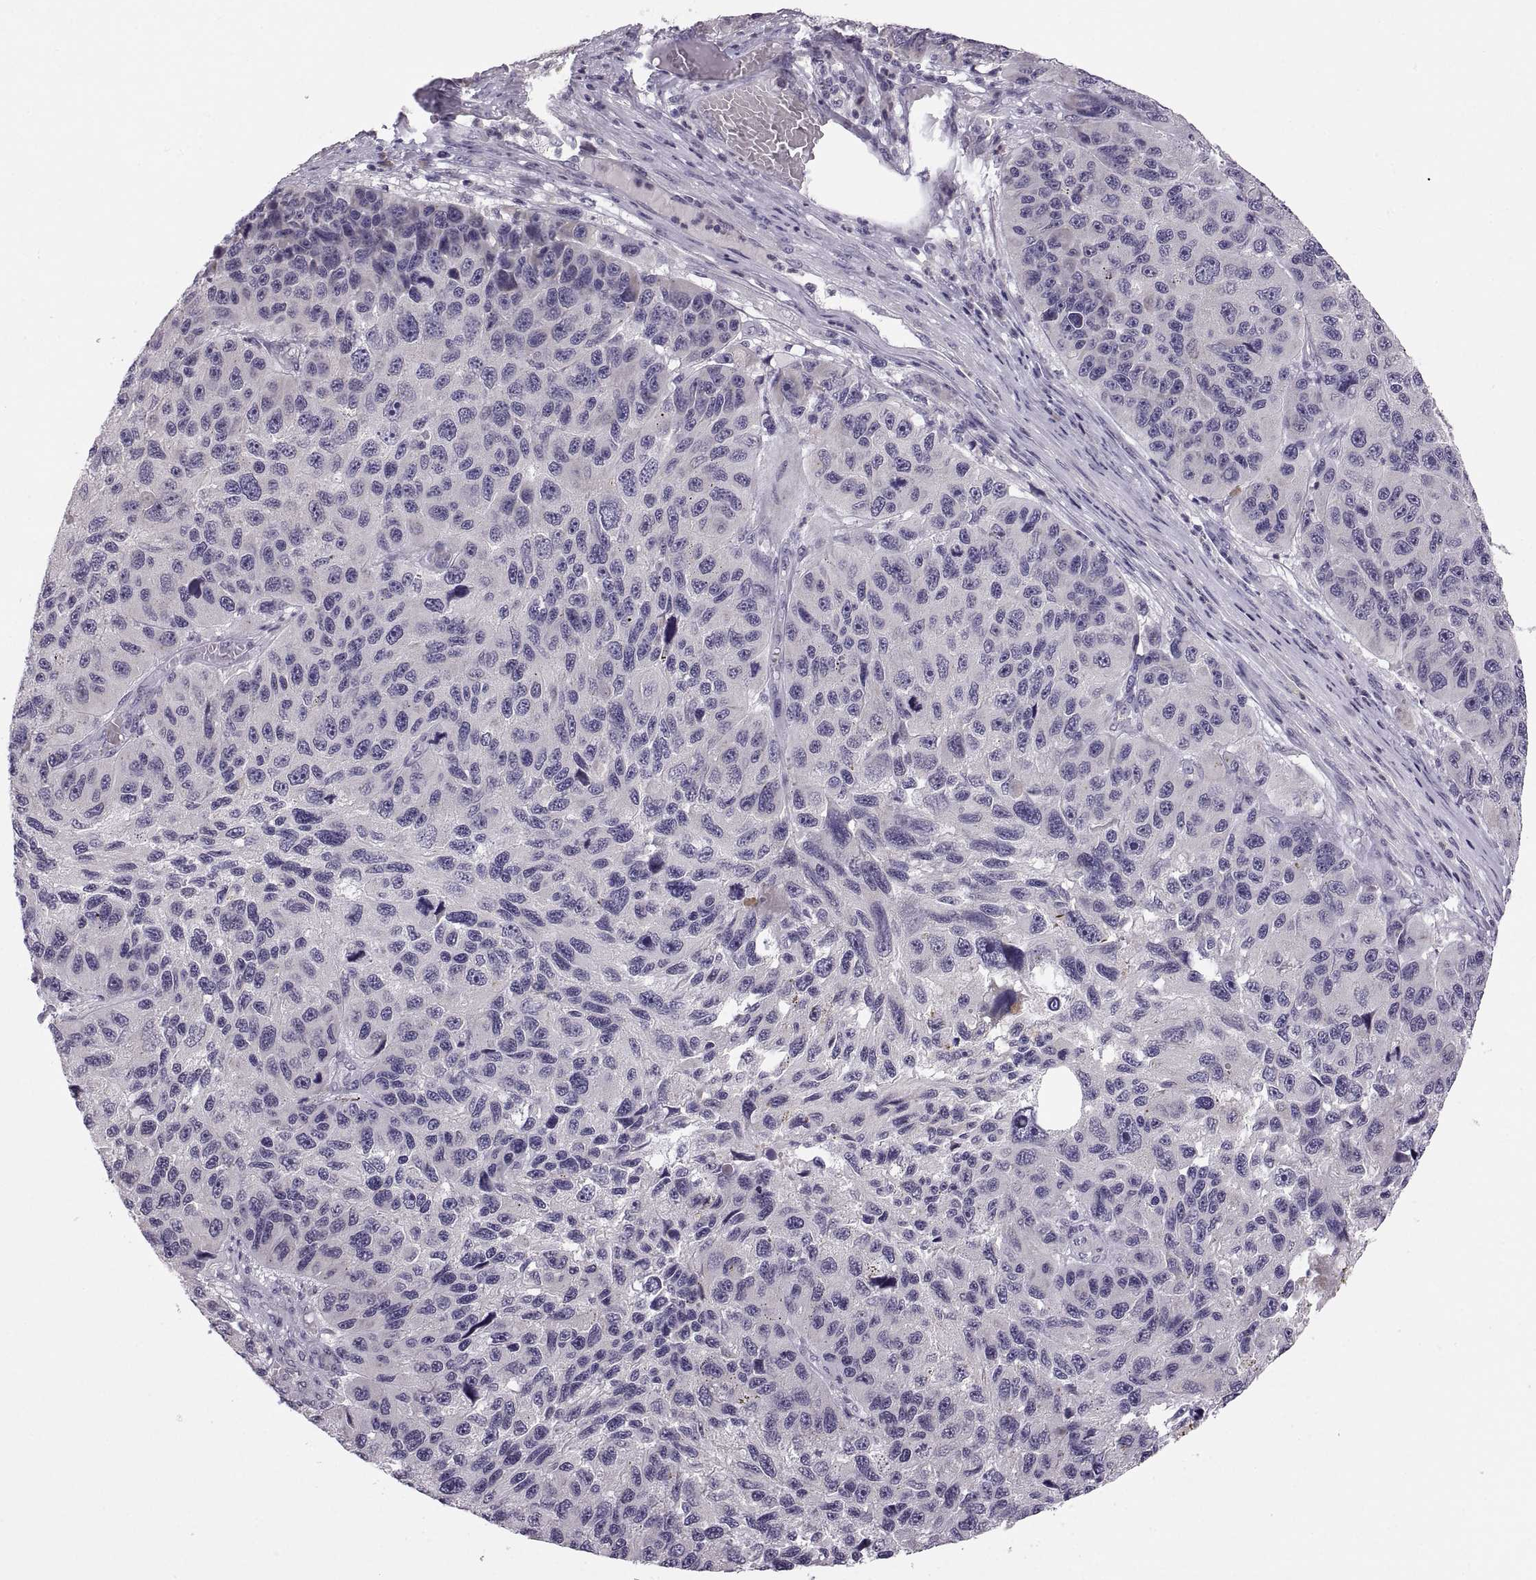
{"staining": {"intensity": "negative", "quantity": "none", "location": "none"}, "tissue": "melanoma", "cell_type": "Tumor cells", "image_type": "cancer", "snomed": [{"axis": "morphology", "description": "Malignant melanoma, NOS"}, {"axis": "topography", "description": "Skin"}], "caption": "An immunohistochemistry (IHC) micrograph of malignant melanoma is shown. There is no staining in tumor cells of malignant melanoma.", "gene": "ADH6", "patient": {"sex": "male", "age": 53}}